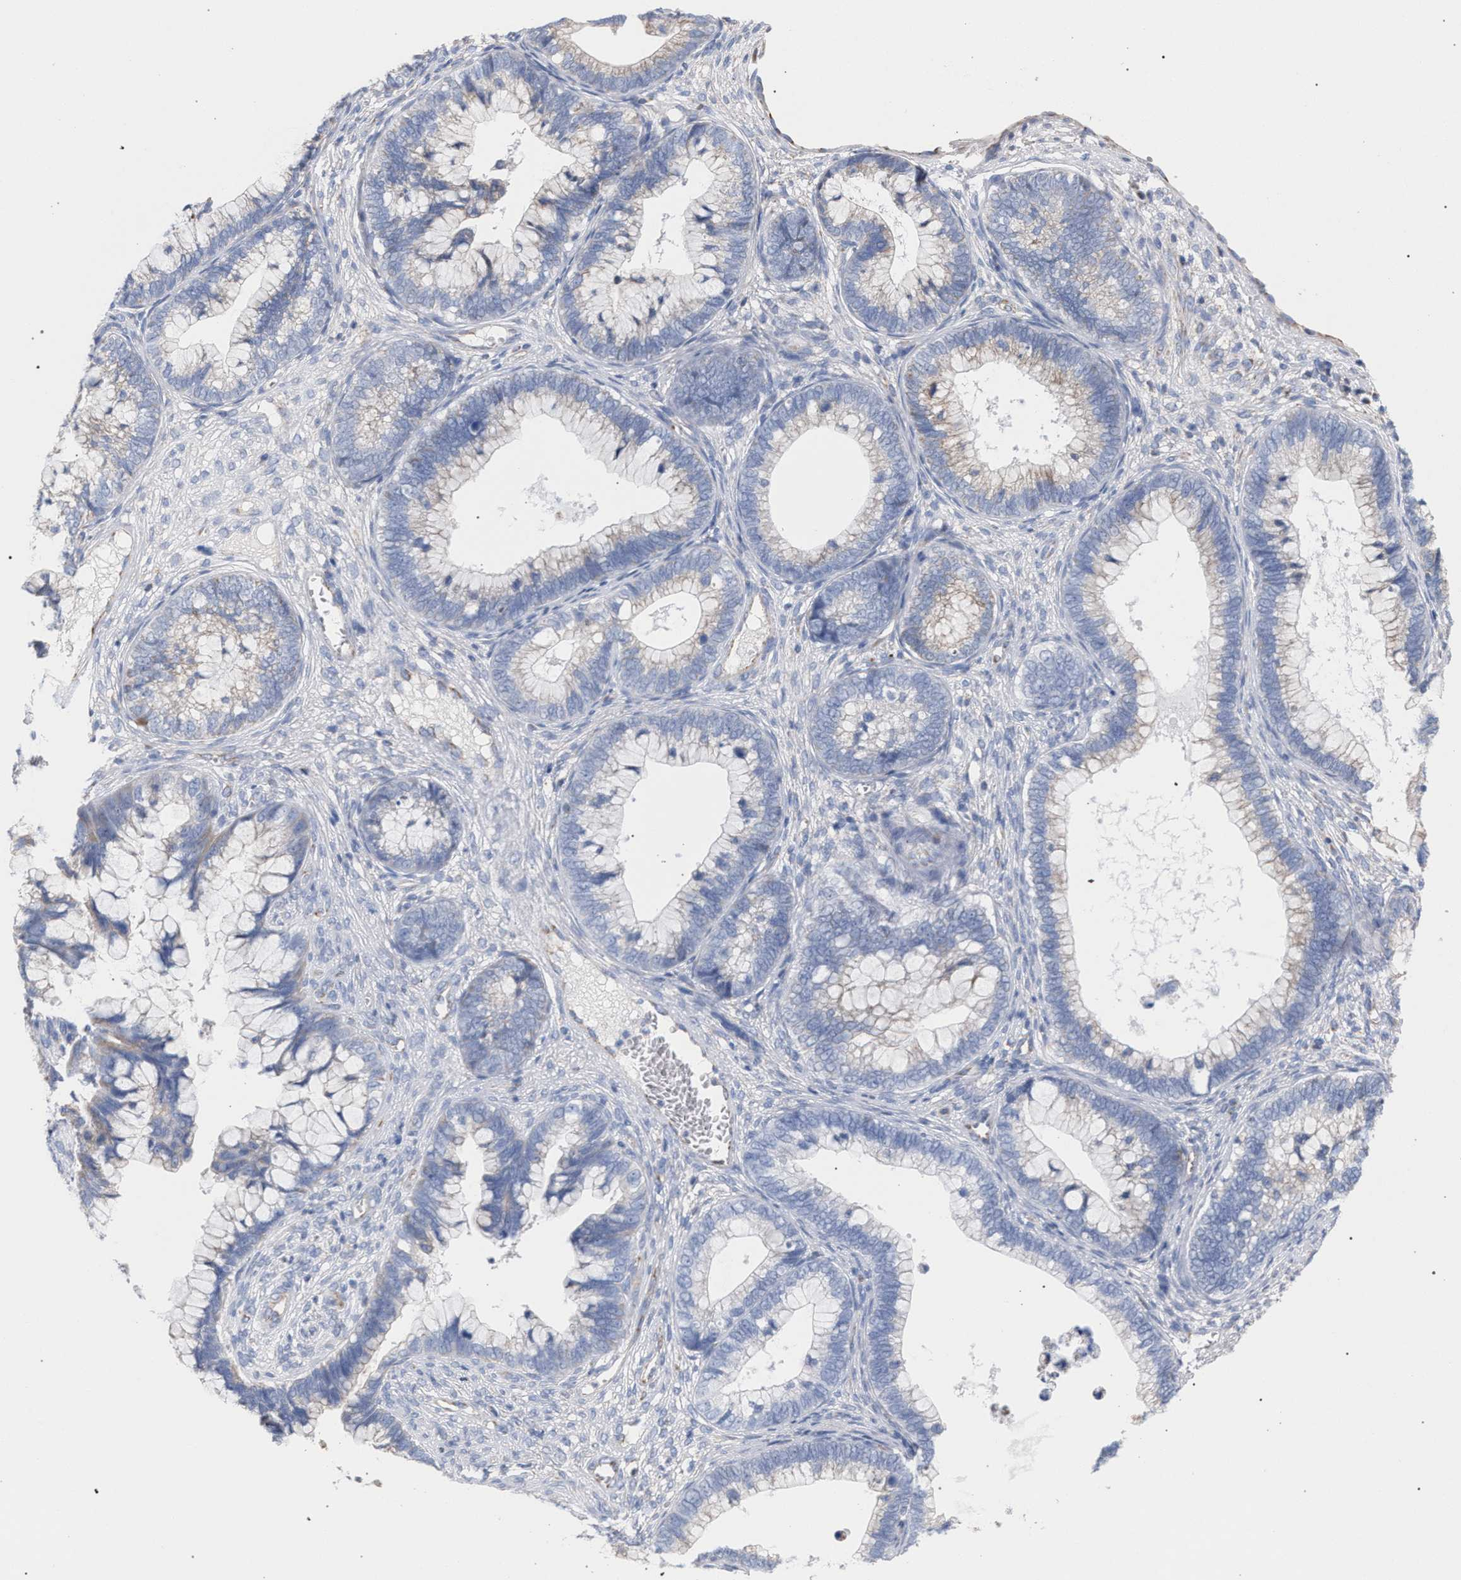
{"staining": {"intensity": "negative", "quantity": "none", "location": "none"}, "tissue": "cervical cancer", "cell_type": "Tumor cells", "image_type": "cancer", "snomed": [{"axis": "morphology", "description": "Adenocarcinoma, NOS"}, {"axis": "topography", "description": "Cervix"}], "caption": "Human cervical cancer (adenocarcinoma) stained for a protein using immunohistochemistry (IHC) displays no positivity in tumor cells.", "gene": "ECI2", "patient": {"sex": "female", "age": 44}}